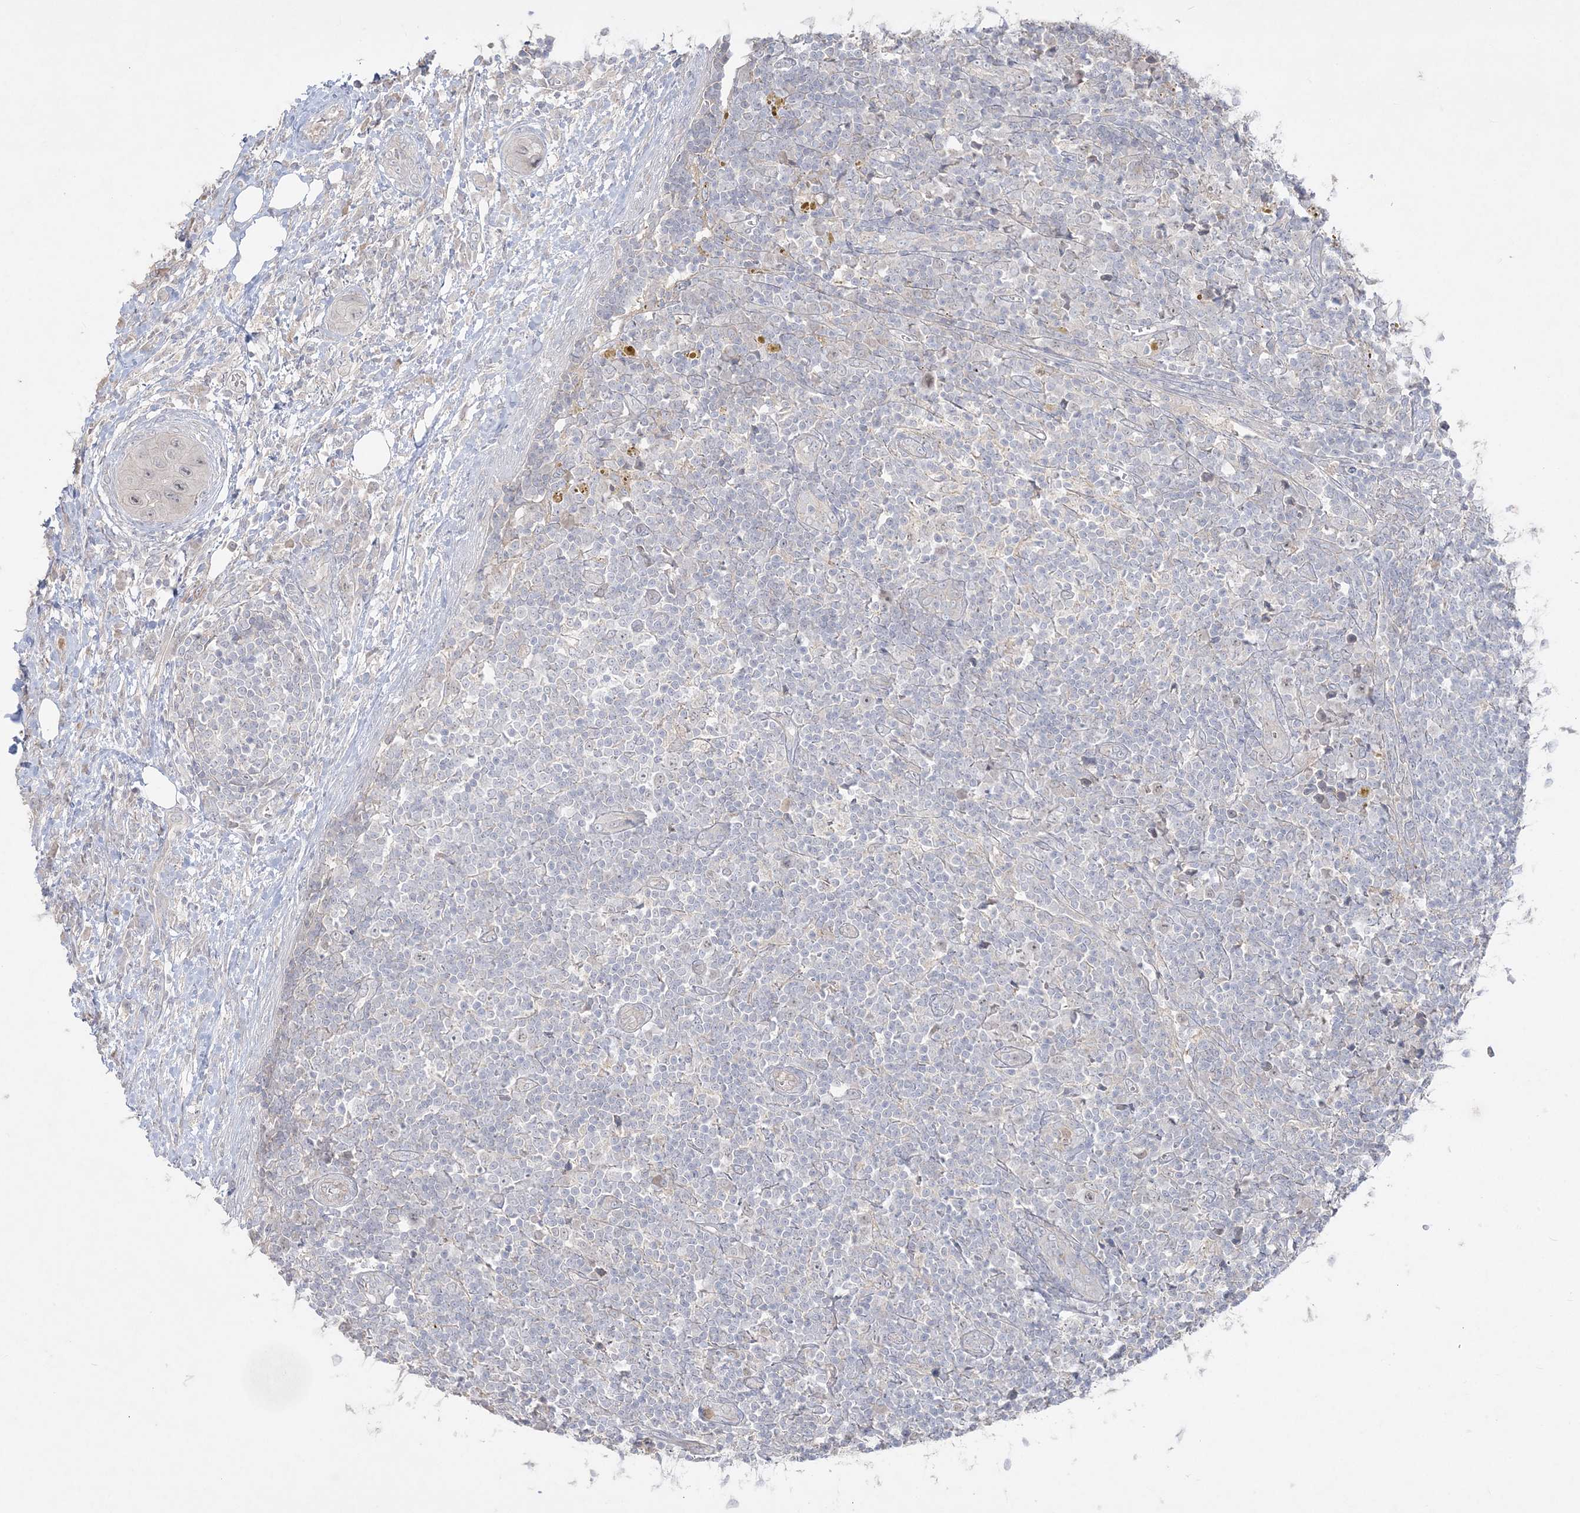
{"staining": {"intensity": "negative", "quantity": "none", "location": "none"}, "tissue": "lymph node", "cell_type": "Germinal center cells", "image_type": "normal", "snomed": [{"axis": "morphology", "description": "Normal tissue, NOS"}, {"axis": "morphology", "description": "Squamous cell carcinoma, metastatic, NOS"}, {"axis": "topography", "description": "Lymph node"}], "caption": "Immunohistochemistry histopathology image of unremarkable lymph node: human lymph node stained with DAB exhibits no significant protein expression in germinal center cells. (IHC, brightfield microscopy, high magnification).", "gene": "SH3BP4", "patient": {"sex": "male", "age": 73}}